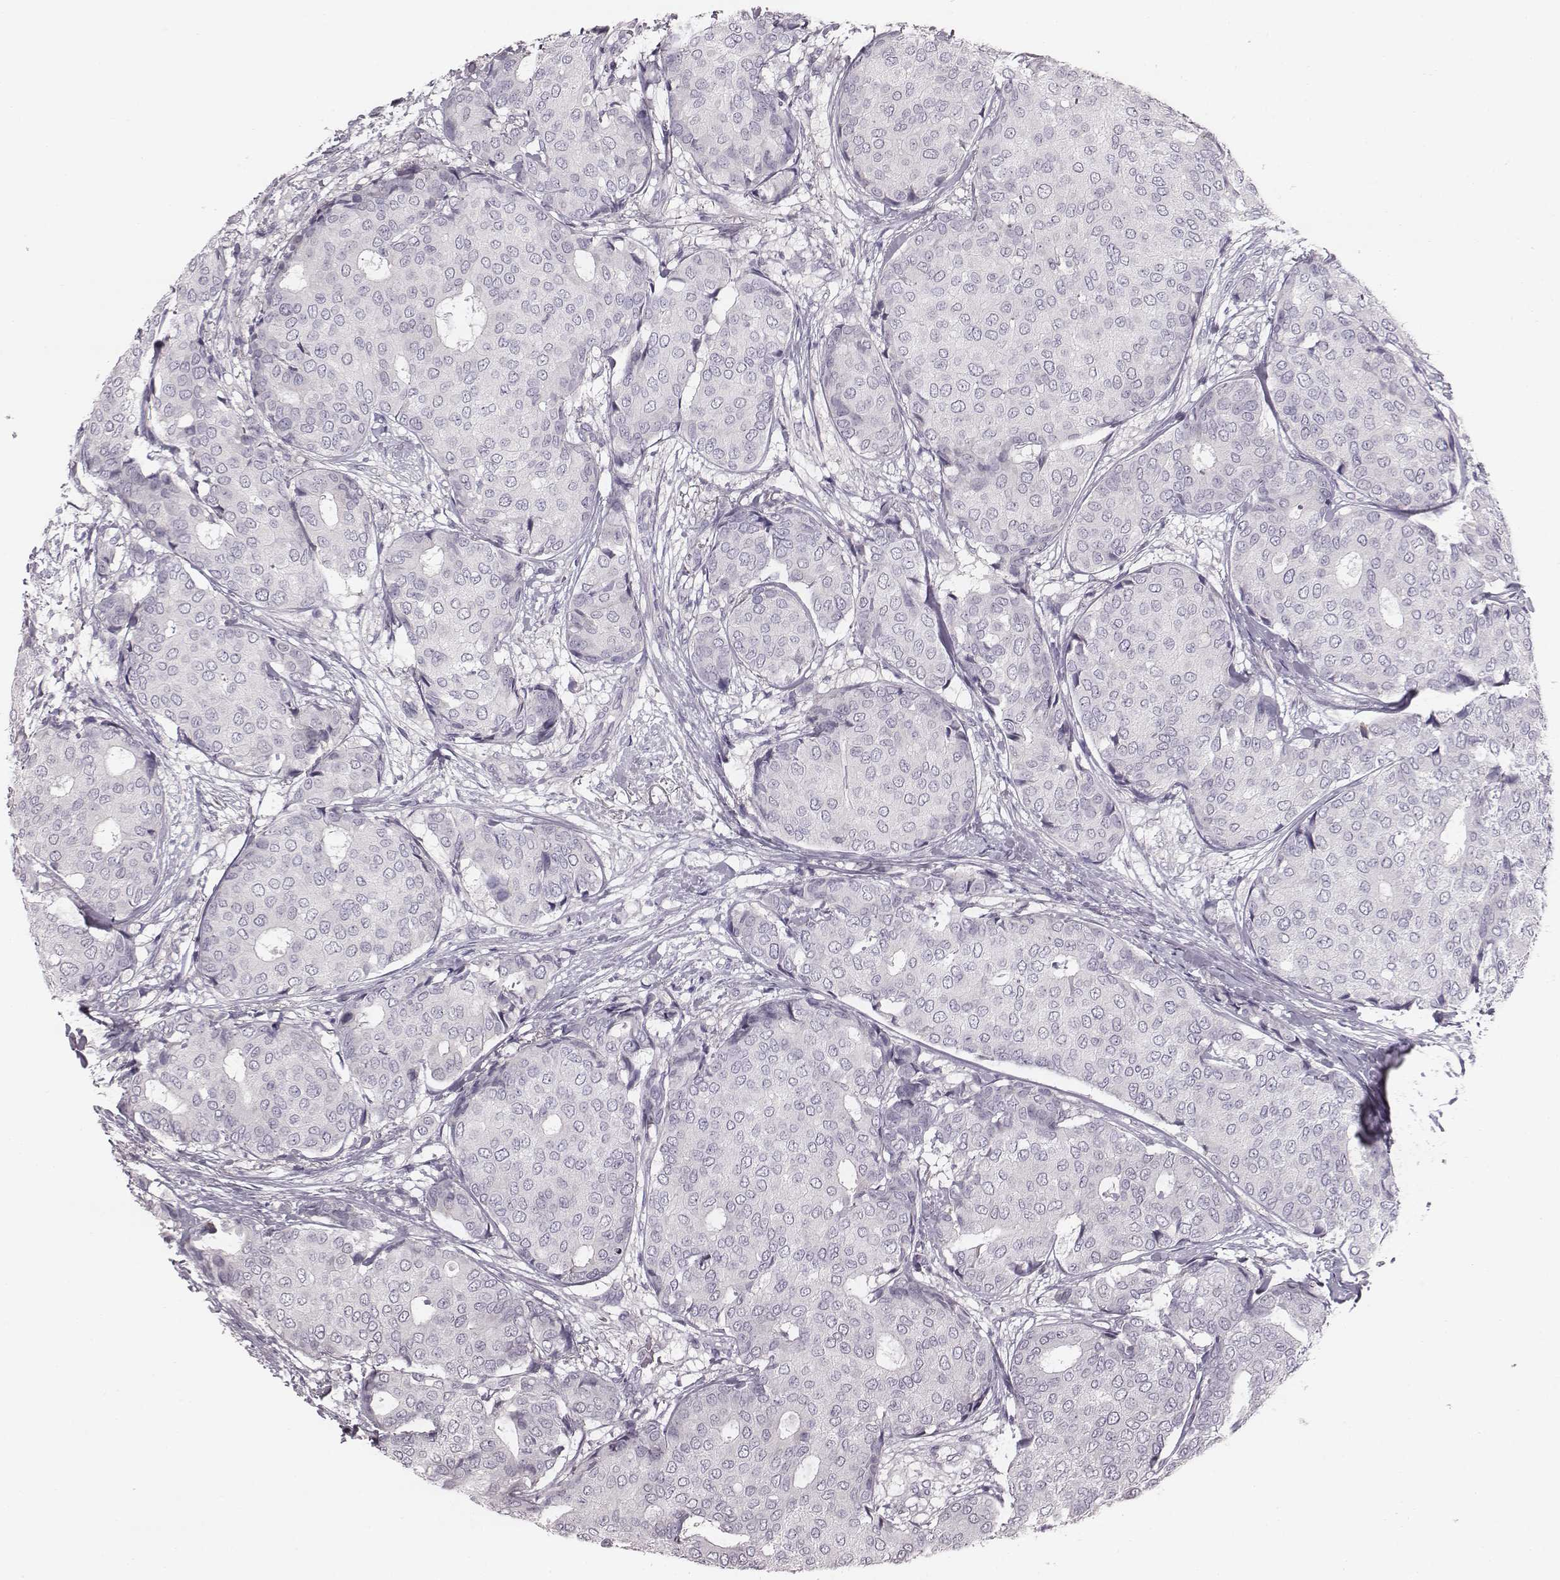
{"staining": {"intensity": "negative", "quantity": "none", "location": "none"}, "tissue": "breast cancer", "cell_type": "Tumor cells", "image_type": "cancer", "snomed": [{"axis": "morphology", "description": "Duct carcinoma"}, {"axis": "topography", "description": "Breast"}], "caption": "Infiltrating ductal carcinoma (breast) was stained to show a protein in brown. There is no significant staining in tumor cells.", "gene": "PDE8B", "patient": {"sex": "female", "age": 75}}